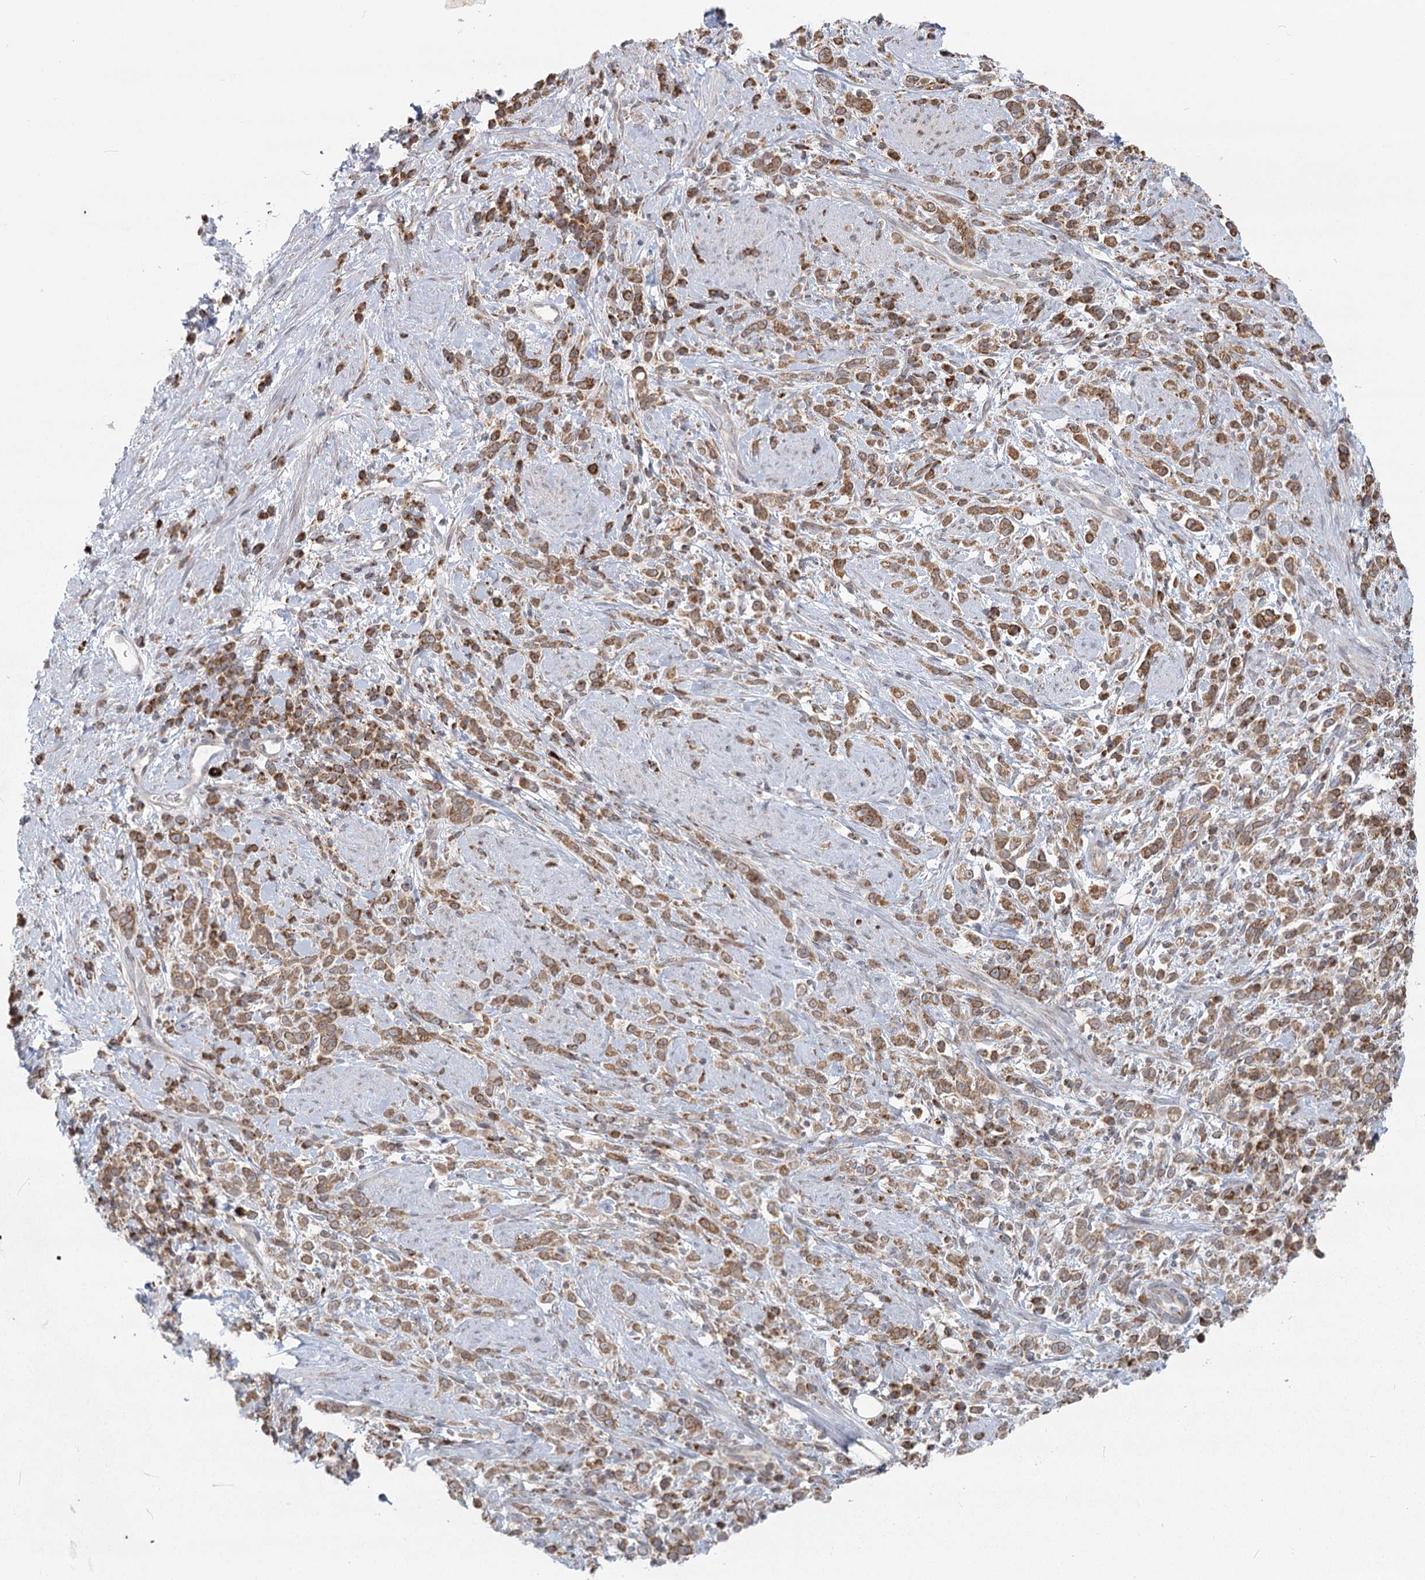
{"staining": {"intensity": "moderate", "quantity": ">75%", "location": "cytoplasmic/membranous"}, "tissue": "stomach cancer", "cell_type": "Tumor cells", "image_type": "cancer", "snomed": [{"axis": "morphology", "description": "Adenocarcinoma, NOS"}, {"axis": "topography", "description": "Stomach"}], "caption": "Tumor cells display medium levels of moderate cytoplasmic/membranous staining in approximately >75% of cells in human stomach cancer. Ihc stains the protein in brown and the nuclei are stained blue.", "gene": "LACTB", "patient": {"sex": "female", "age": 60}}